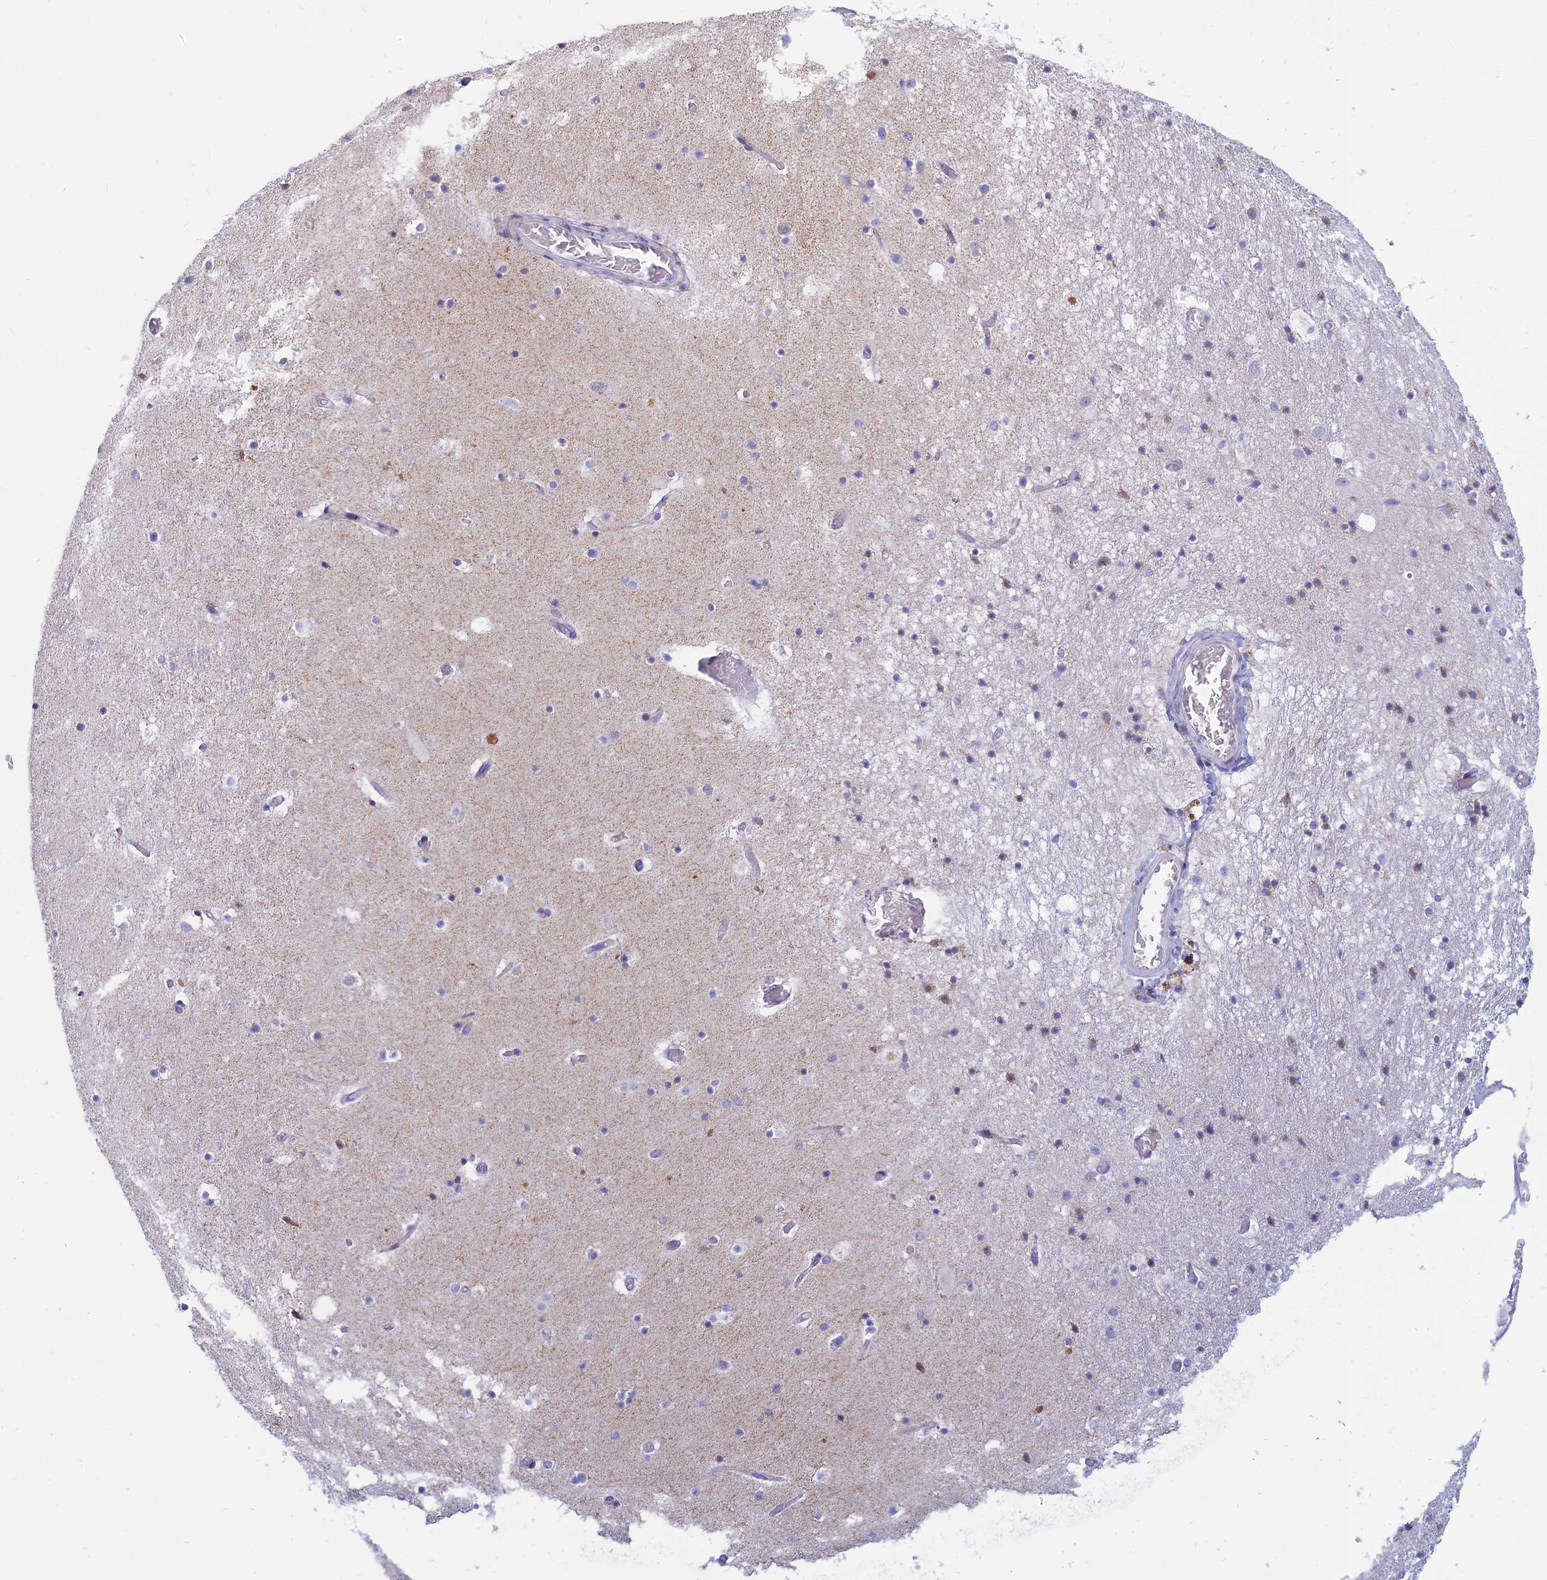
{"staining": {"intensity": "weak", "quantity": "<25%", "location": "cytoplasmic/membranous"}, "tissue": "hippocampus", "cell_type": "Glial cells", "image_type": "normal", "snomed": [{"axis": "morphology", "description": "Normal tissue, NOS"}, {"axis": "topography", "description": "Hippocampus"}], "caption": "This is an immunohistochemistry micrograph of unremarkable hippocampus. There is no positivity in glial cells.", "gene": "PACC1", "patient": {"sex": "female", "age": 52}}